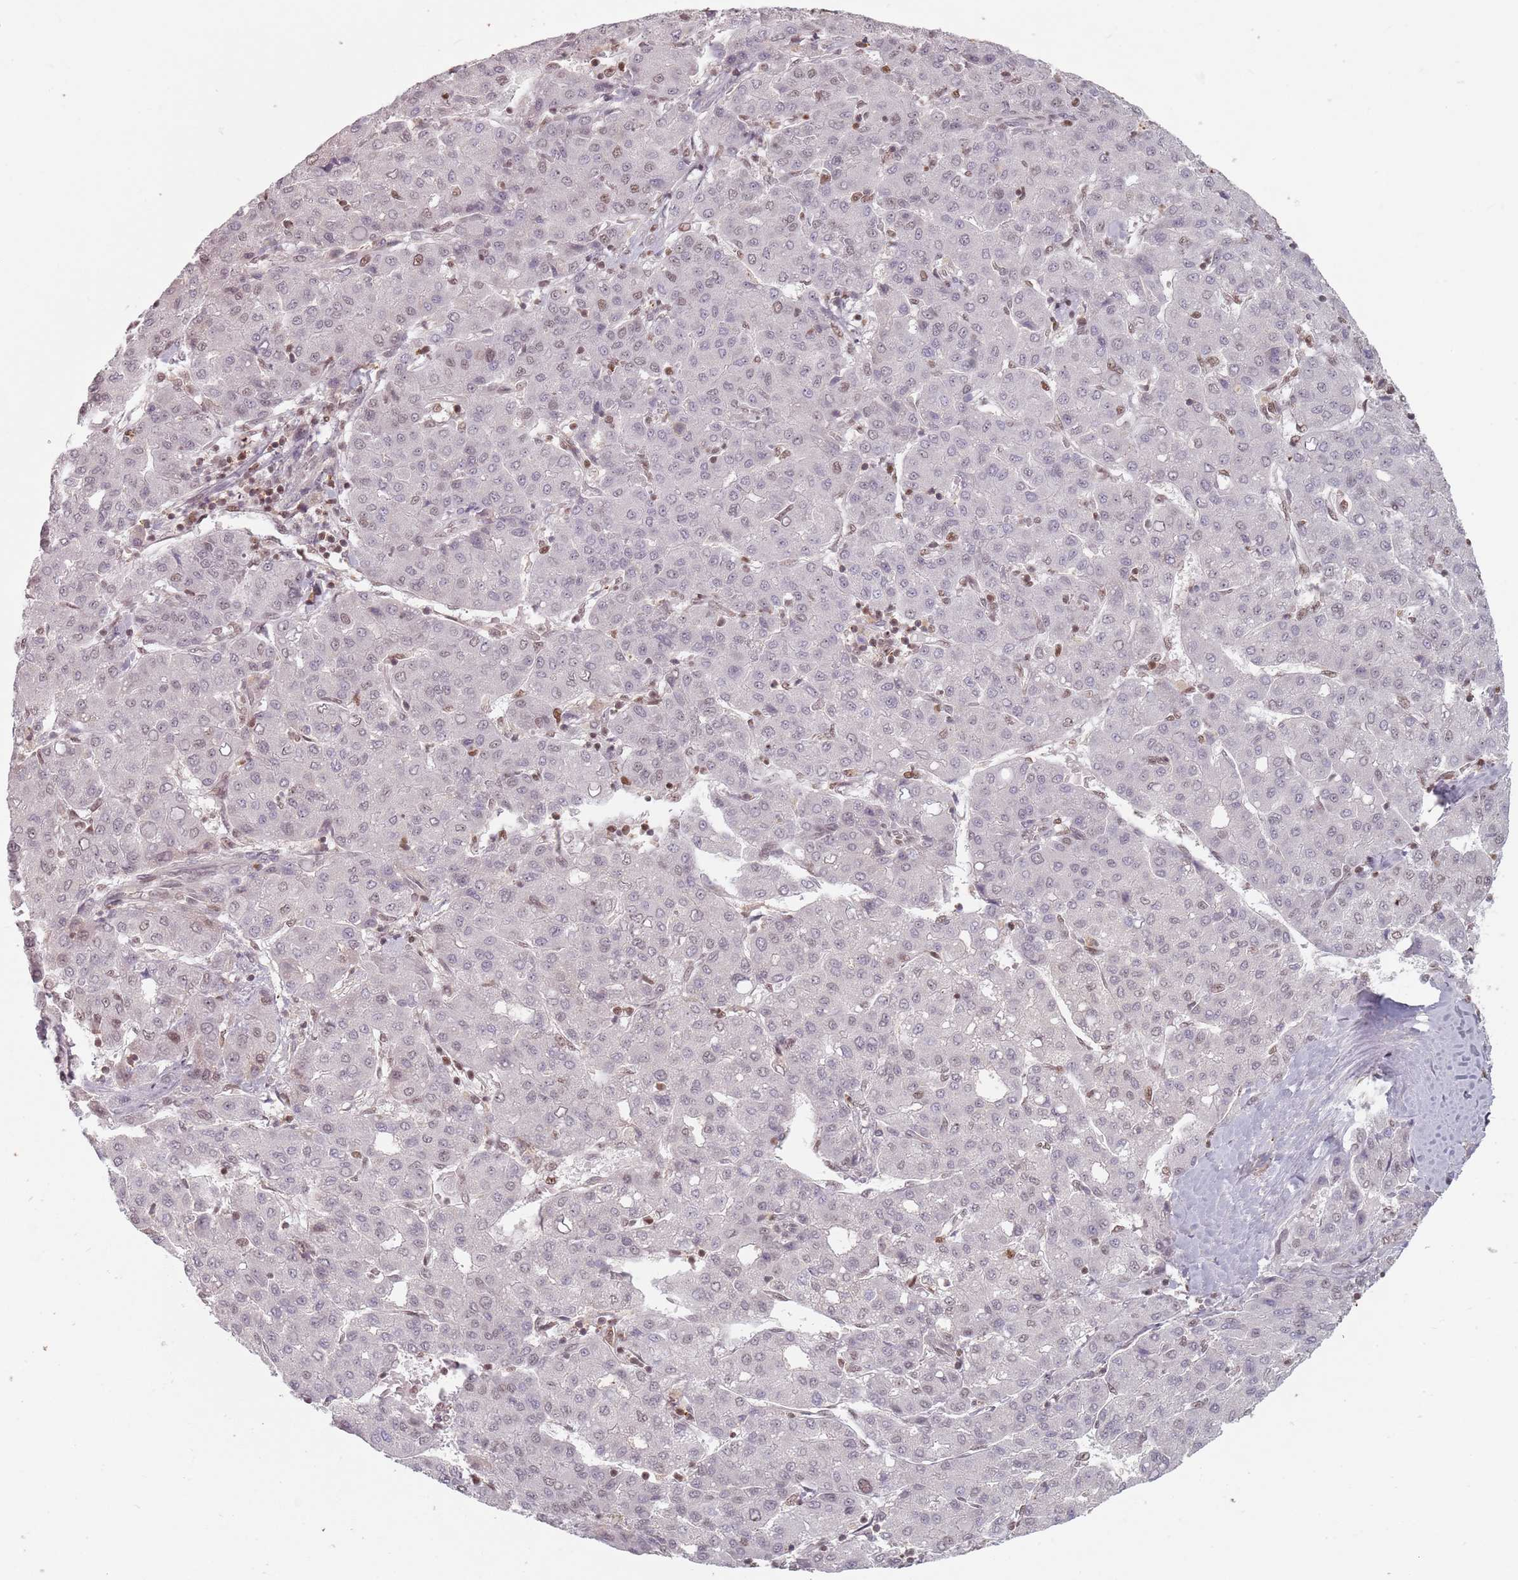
{"staining": {"intensity": "weak", "quantity": "25%-75%", "location": "nuclear"}, "tissue": "liver cancer", "cell_type": "Tumor cells", "image_type": "cancer", "snomed": [{"axis": "morphology", "description": "Carcinoma, Hepatocellular, NOS"}, {"axis": "topography", "description": "Liver"}], "caption": "Immunohistochemical staining of human hepatocellular carcinoma (liver) shows low levels of weak nuclear protein positivity in about 25%-75% of tumor cells.", "gene": "NUP50", "patient": {"sex": "male", "age": 65}}